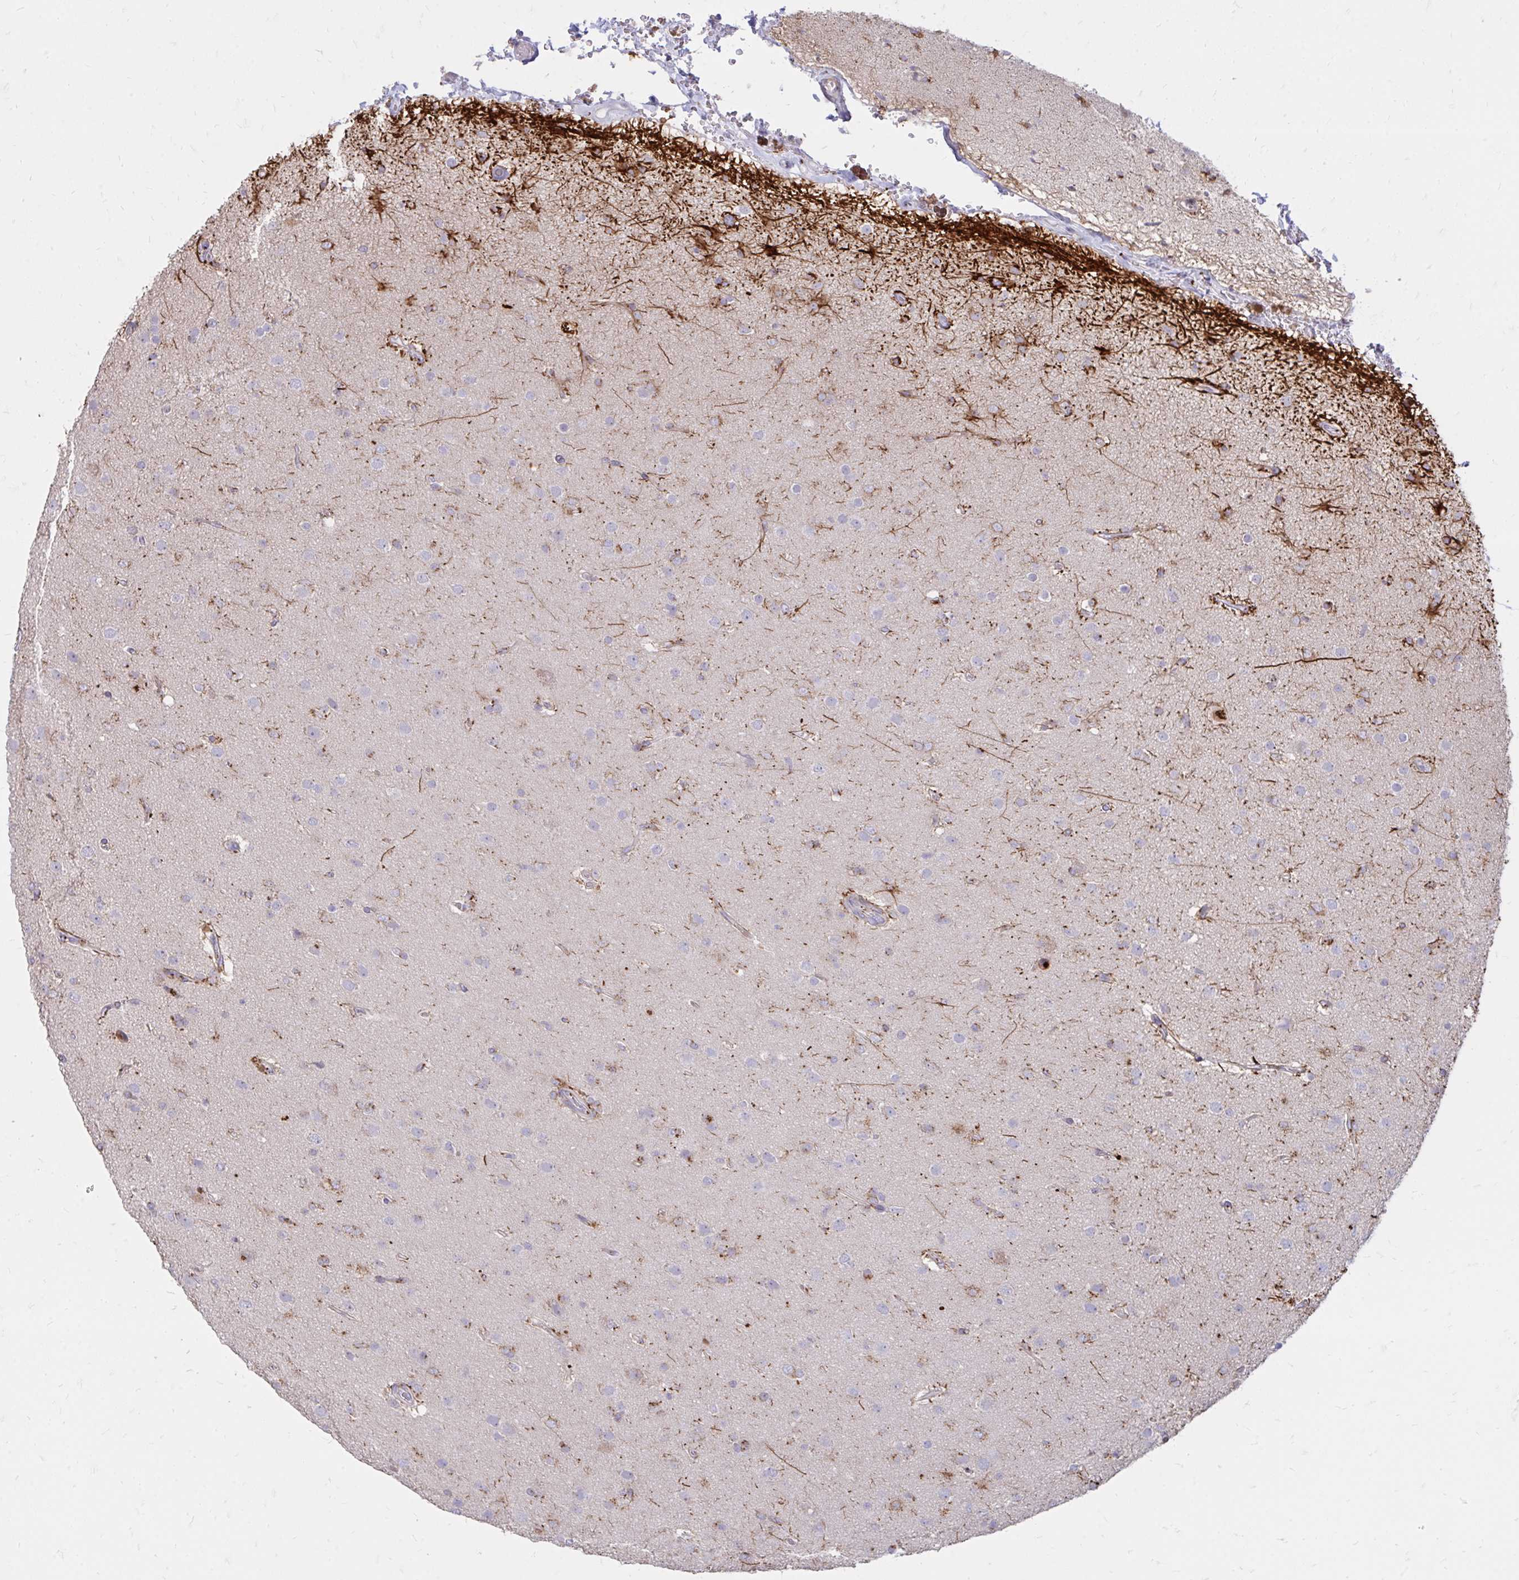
{"staining": {"intensity": "negative", "quantity": "none", "location": "none"}, "tissue": "glioma", "cell_type": "Tumor cells", "image_type": "cancer", "snomed": [{"axis": "morphology", "description": "Glioma, malignant, Low grade"}, {"axis": "topography", "description": "Brain"}], "caption": "Immunohistochemical staining of human glioma demonstrates no significant positivity in tumor cells. Nuclei are stained in blue.", "gene": "RAB6B", "patient": {"sex": "male", "age": 65}}